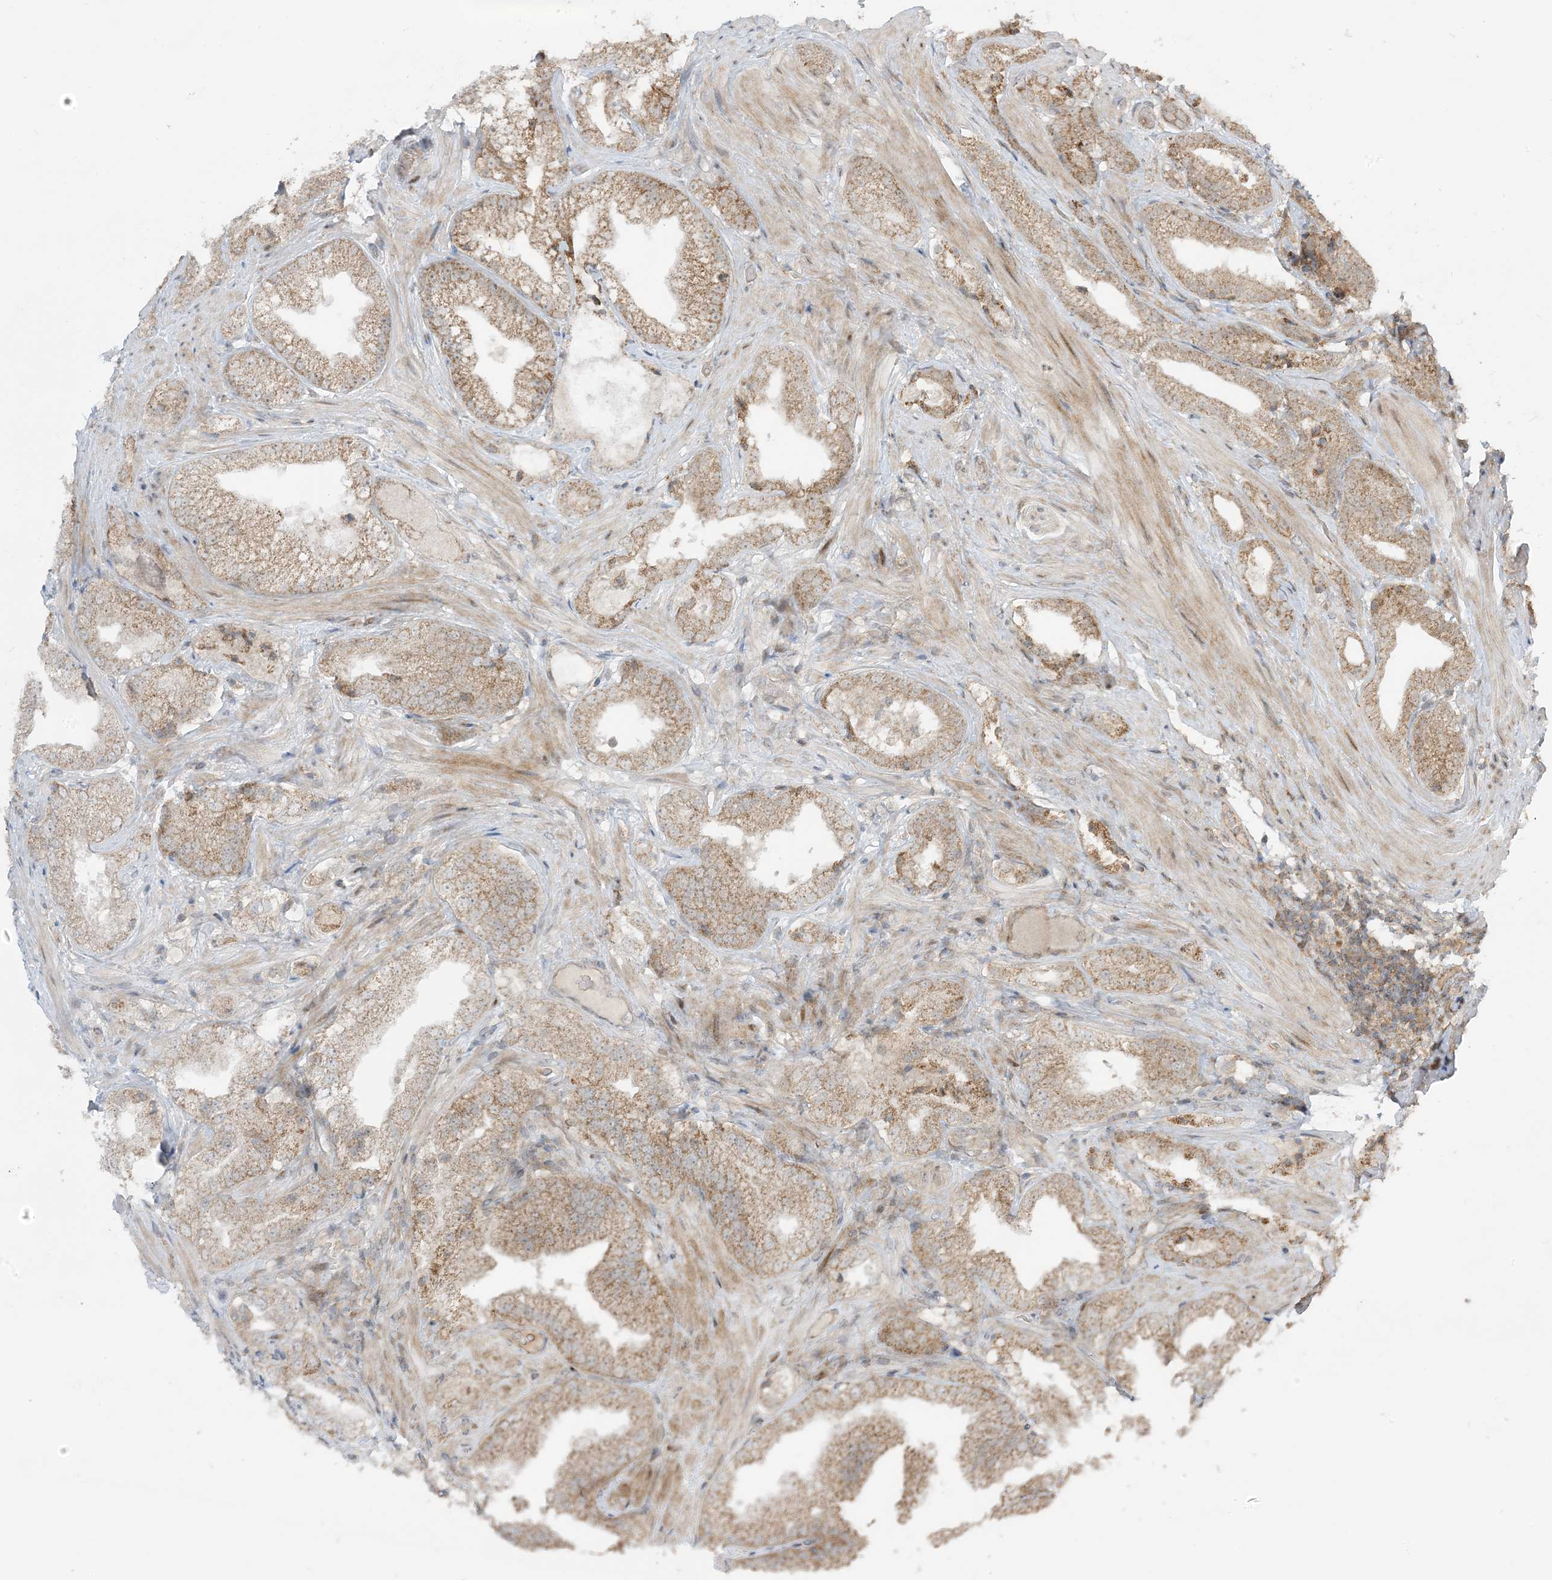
{"staining": {"intensity": "moderate", "quantity": ">75%", "location": "cytoplasmic/membranous"}, "tissue": "prostate cancer", "cell_type": "Tumor cells", "image_type": "cancer", "snomed": [{"axis": "morphology", "description": "Adenocarcinoma, High grade"}, {"axis": "topography", "description": "Prostate"}], "caption": "Protein staining of prostate cancer (adenocarcinoma (high-grade)) tissue displays moderate cytoplasmic/membranous positivity in approximately >75% of tumor cells.", "gene": "PHLDB2", "patient": {"sex": "male", "age": 58}}